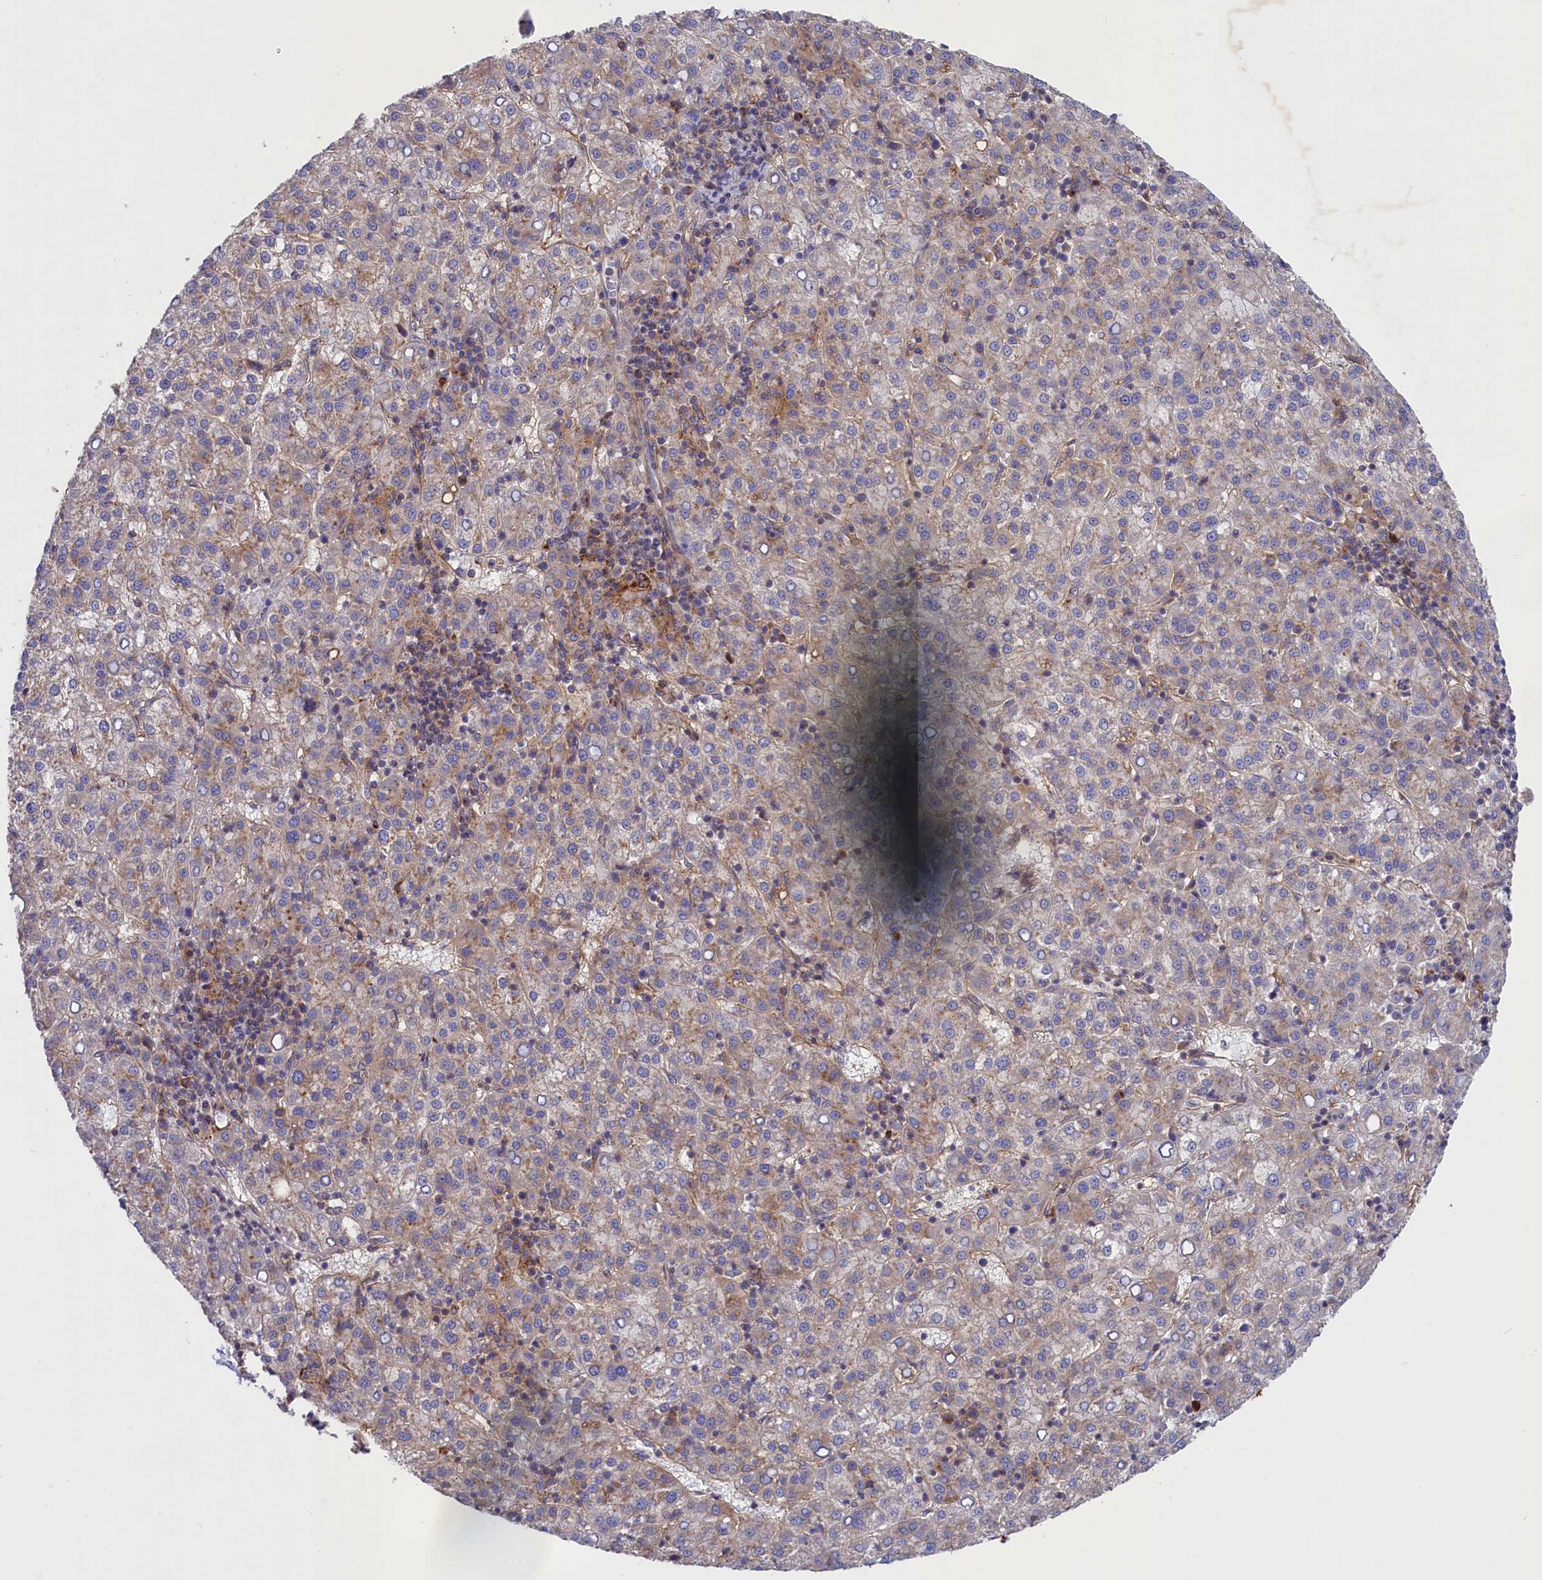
{"staining": {"intensity": "negative", "quantity": "none", "location": "none"}, "tissue": "liver cancer", "cell_type": "Tumor cells", "image_type": "cancer", "snomed": [{"axis": "morphology", "description": "Carcinoma, Hepatocellular, NOS"}, {"axis": "topography", "description": "Liver"}], "caption": "Liver cancer was stained to show a protein in brown. There is no significant staining in tumor cells.", "gene": "SCAMP4", "patient": {"sex": "female", "age": 58}}